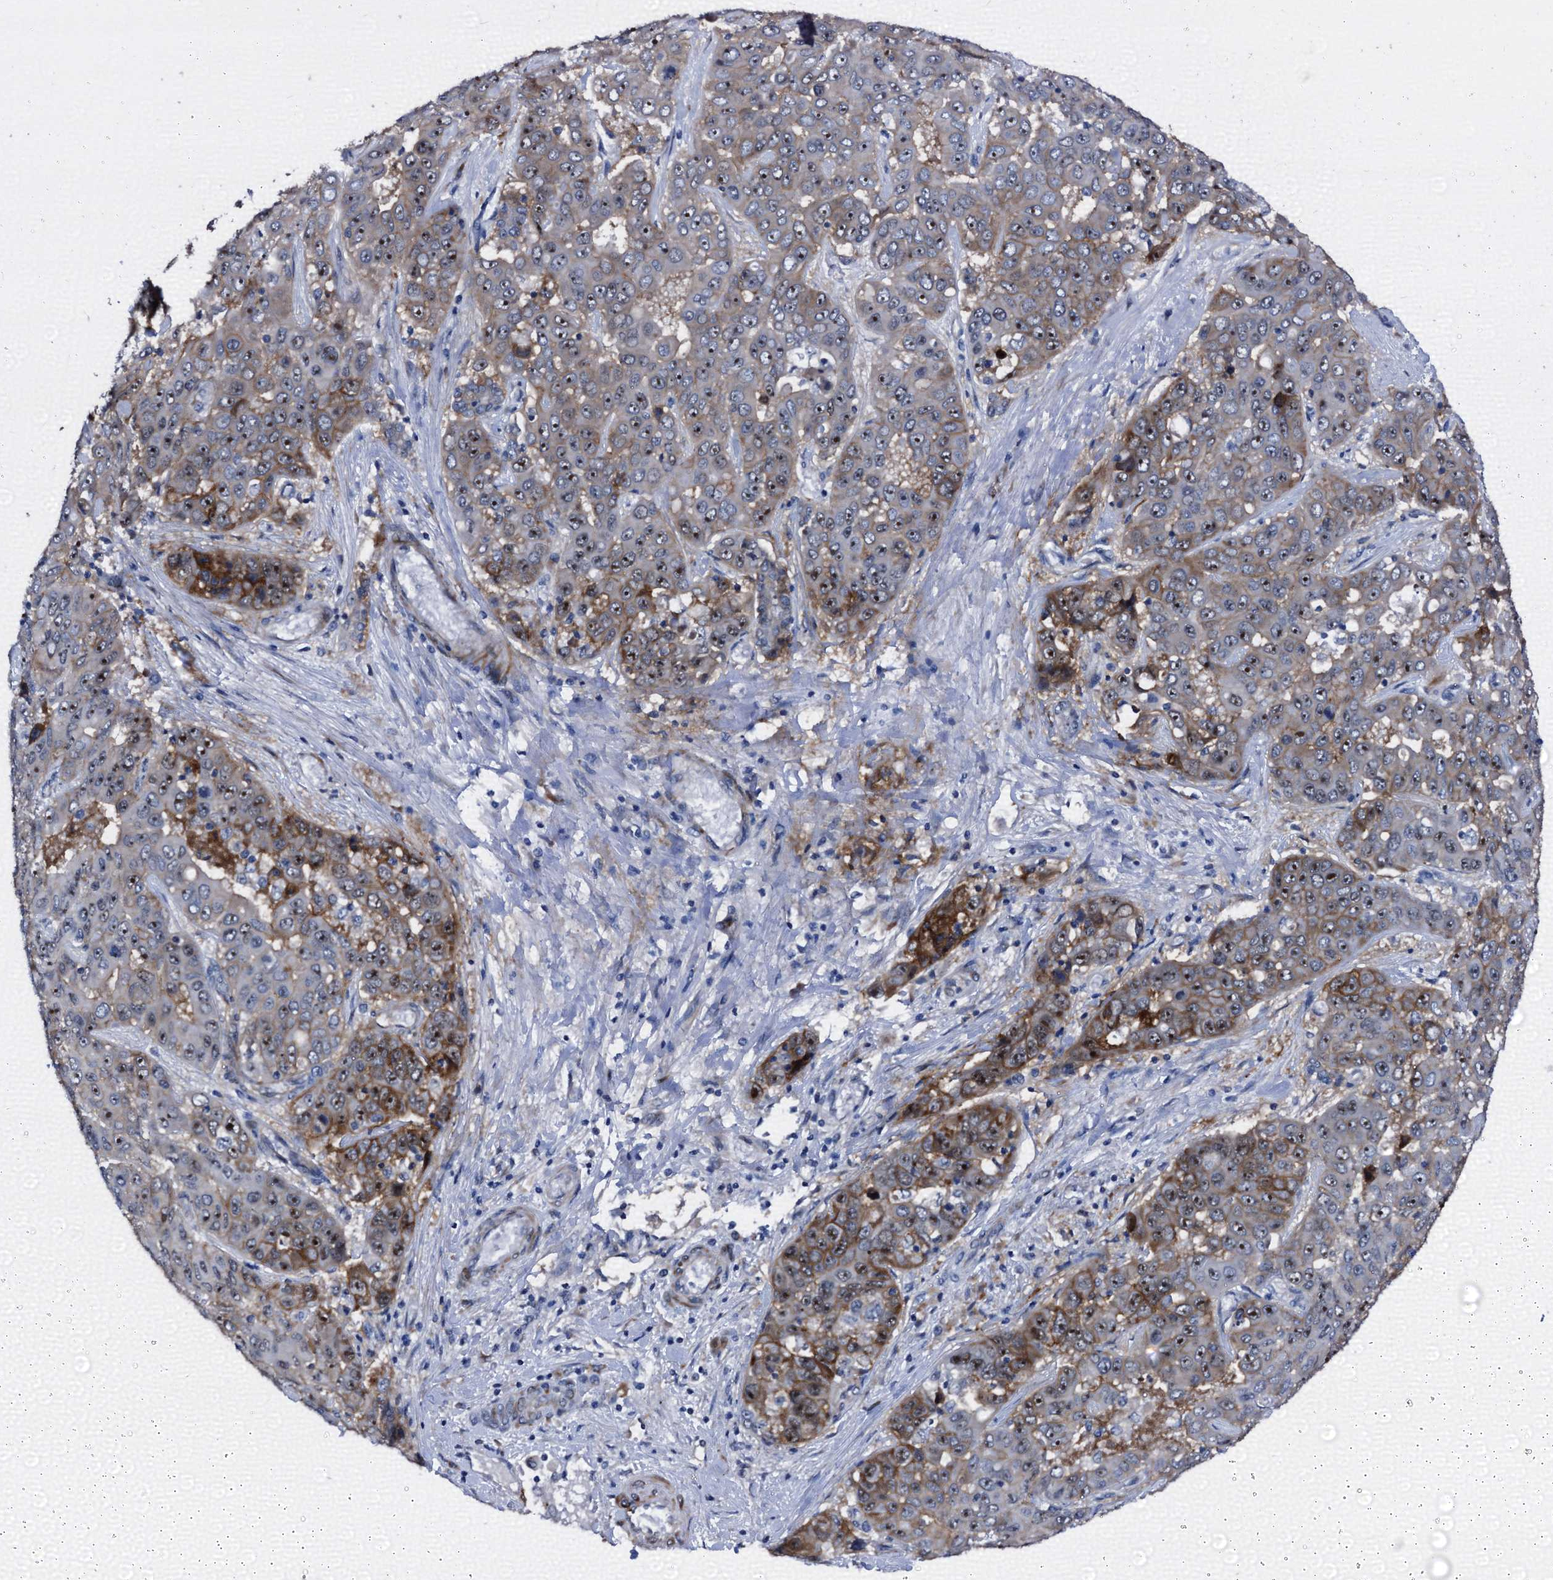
{"staining": {"intensity": "moderate", "quantity": ">75%", "location": "cytoplasmic/membranous,nuclear"}, "tissue": "liver cancer", "cell_type": "Tumor cells", "image_type": "cancer", "snomed": [{"axis": "morphology", "description": "Cholangiocarcinoma"}, {"axis": "topography", "description": "Liver"}], "caption": "About >75% of tumor cells in liver cholangiocarcinoma show moderate cytoplasmic/membranous and nuclear protein staining as visualized by brown immunohistochemical staining.", "gene": "EMG1", "patient": {"sex": "female", "age": 52}}